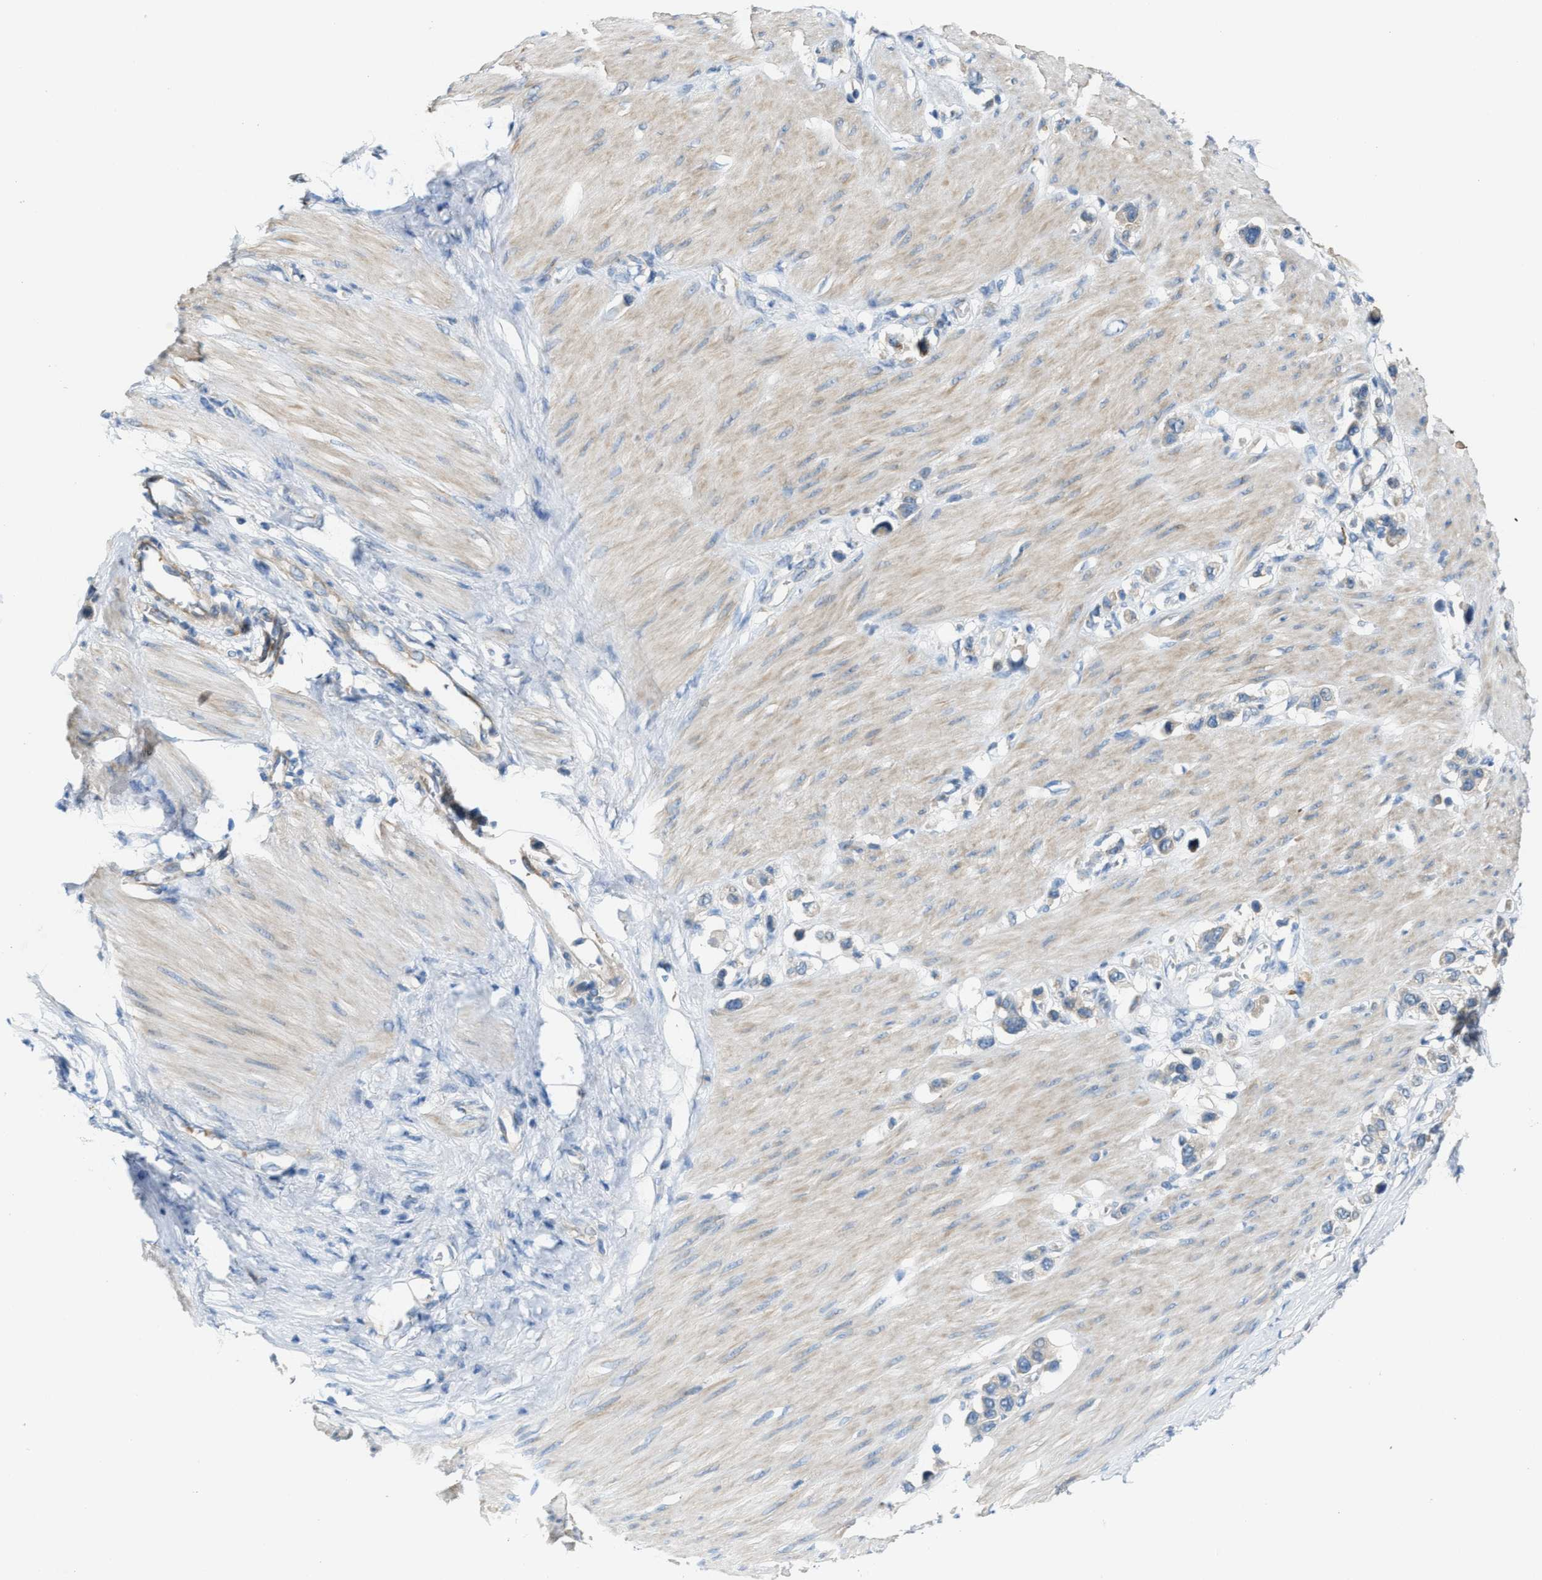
{"staining": {"intensity": "weak", "quantity": "<25%", "location": "cytoplasmic/membranous"}, "tissue": "stomach cancer", "cell_type": "Tumor cells", "image_type": "cancer", "snomed": [{"axis": "morphology", "description": "Adenocarcinoma, NOS"}, {"axis": "topography", "description": "Stomach"}], "caption": "Human stomach cancer (adenocarcinoma) stained for a protein using immunohistochemistry (IHC) exhibits no expression in tumor cells.", "gene": "KLHDC10", "patient": {"sex": "female", "age": 65}}